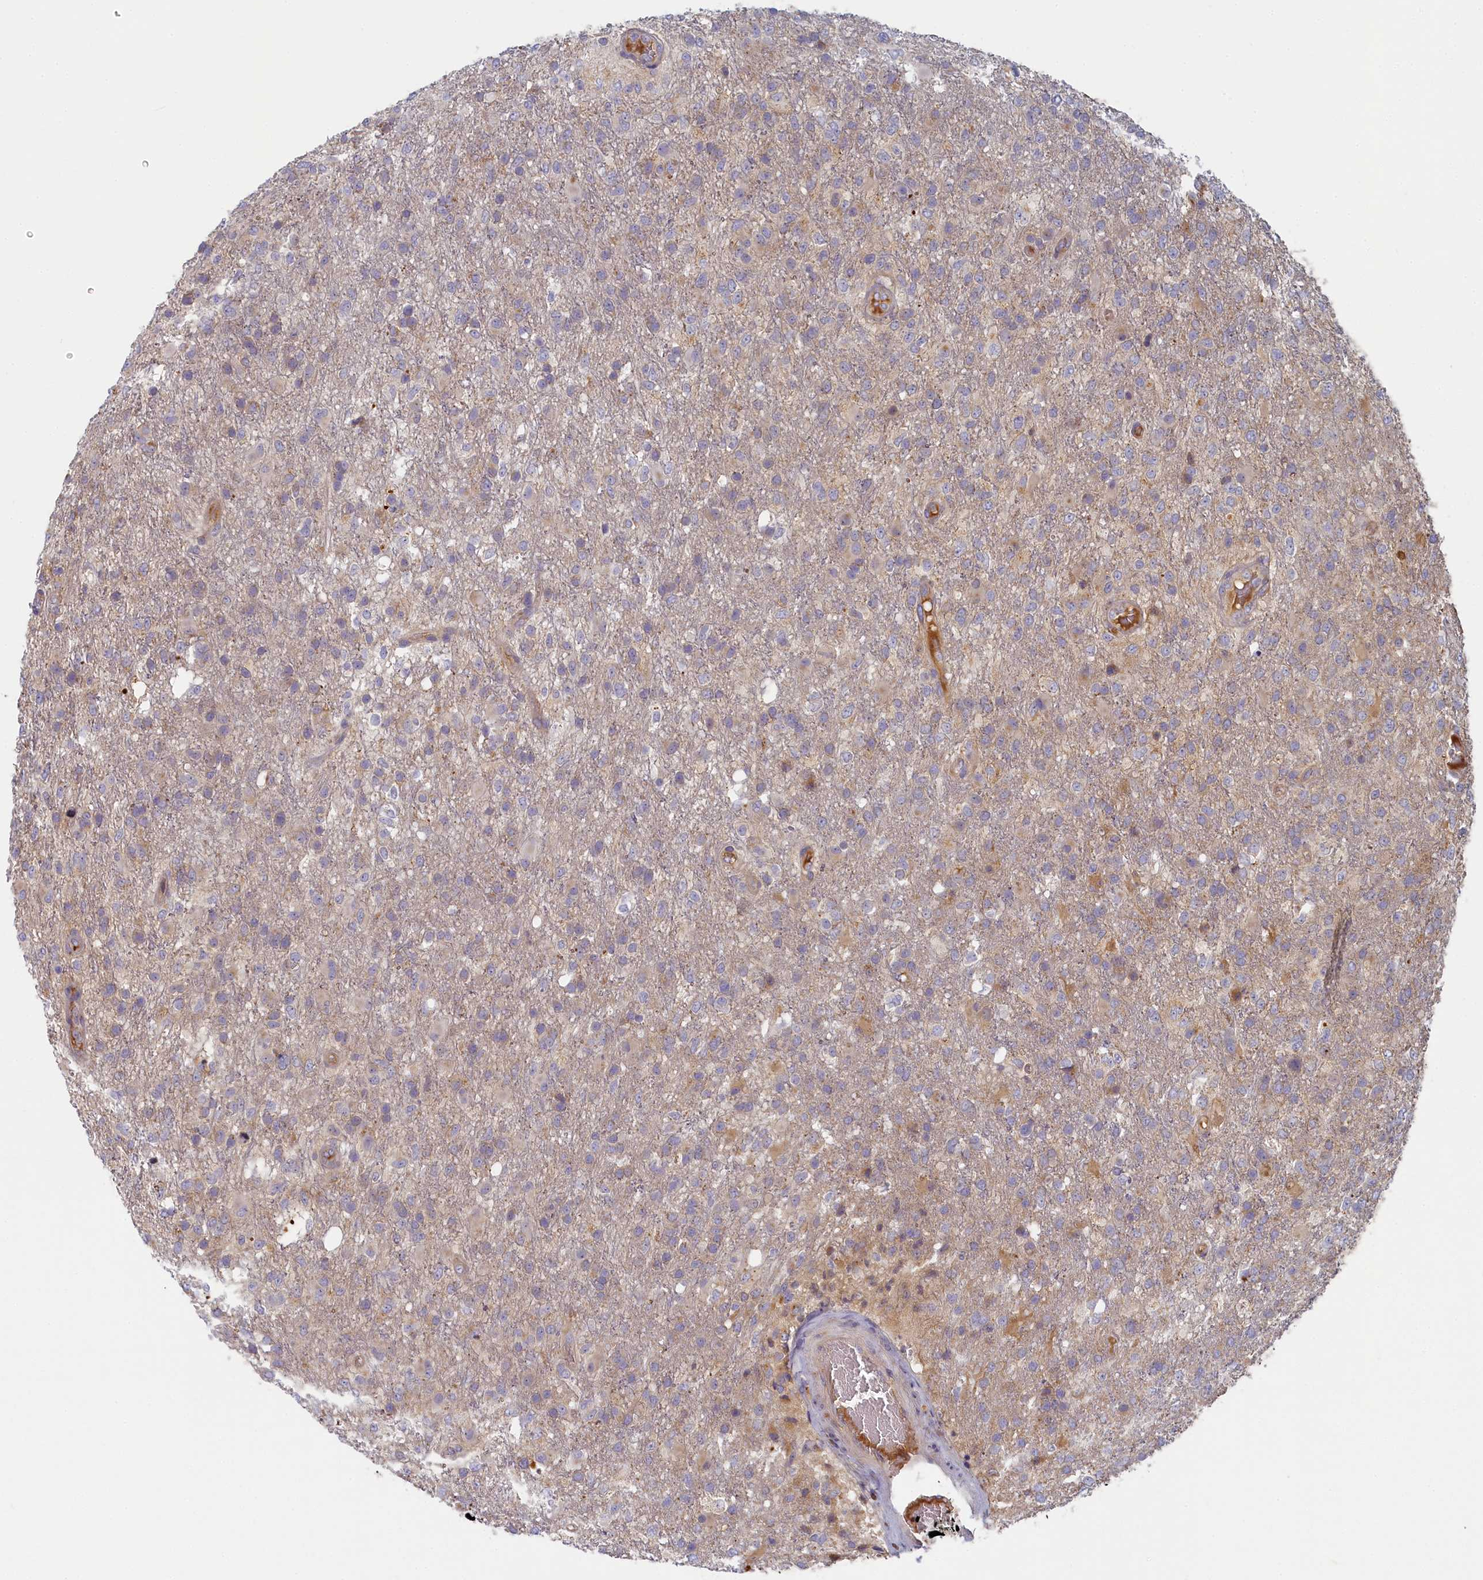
{"staining": {"intensity": "negative", "quantity": "none", "location": "none"}, "tissue": "glioma", "cell_type": "Tumor cells", "image_type": "cancer", "snomed": [{"axis": "morphology", "description": "Glioma, malignant, High grade"}, {"axis": "topography", "description": "Brain"}], "caption": "Malignant glioma (high-grade) was stained to show a protein in brown. There is no significant positivity in tumor cells. The staining was performed using DAB to visualize the protein expression in brown, while the nuclei were stained in blue with hematoxylin (Magnification: 20x).", "gene": "STX16", "patient": {"sex": "female", "age": 74}}